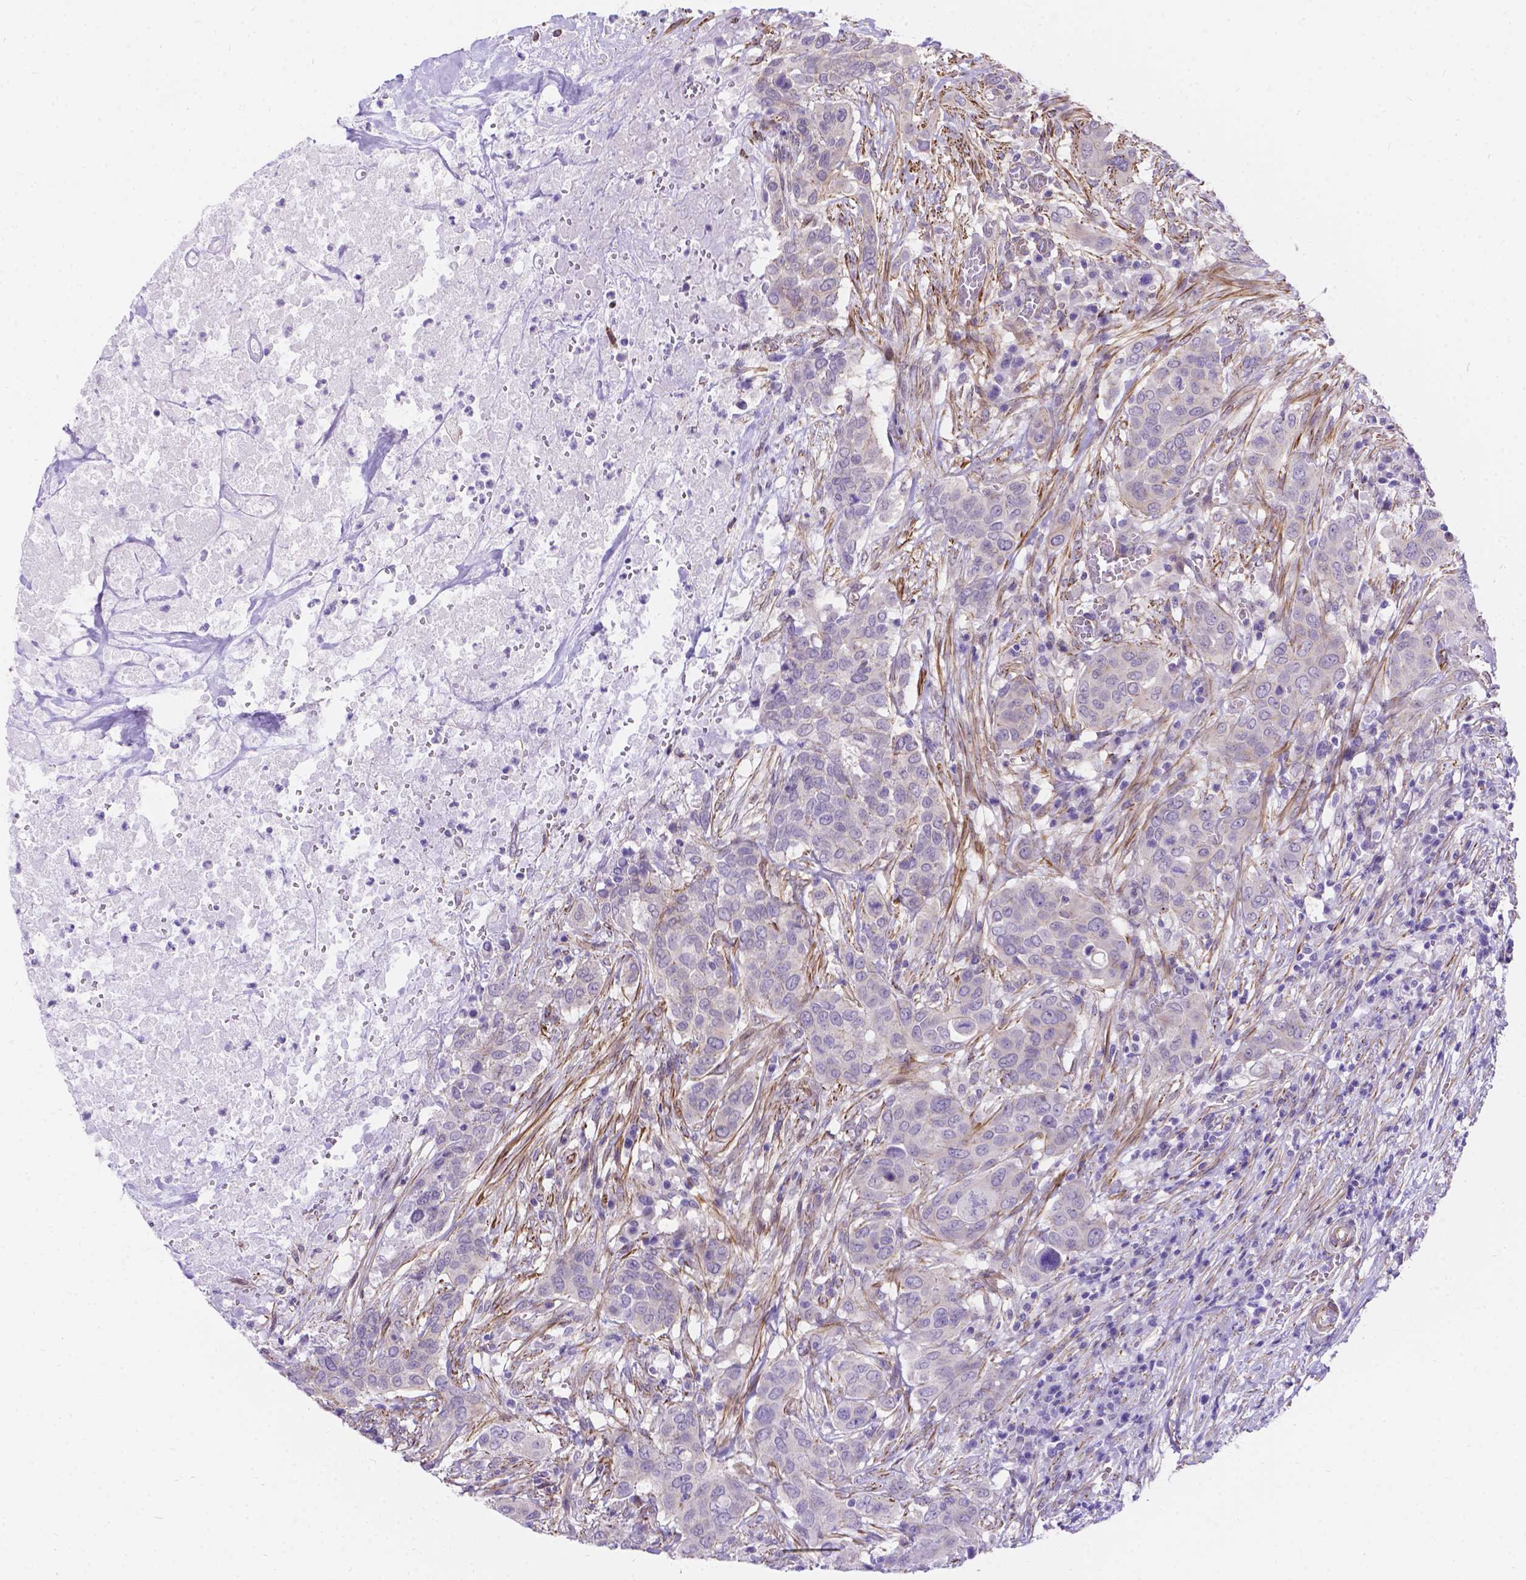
{"staining": {"intensity": "negative", "quantity": "none", "location": "none"}, "tissue": "urothelial cancer", "cell_type": "Tumor cells", "image_type": "cancer", "snomed": [{"axis": "morphology", "description": "Urothelial carcinoma, NOS"}, {"axis": "morphology", "description": "Urothelial carcinoma, High grade"}, {"axis": "topography", "description": "Urinary bladder"}], "caption": "Tumor cells are negative for brown protein staining in transitional cell carcinoma.", "gene": "PALS1", "patient": {"sex": "male", "age": 63}}